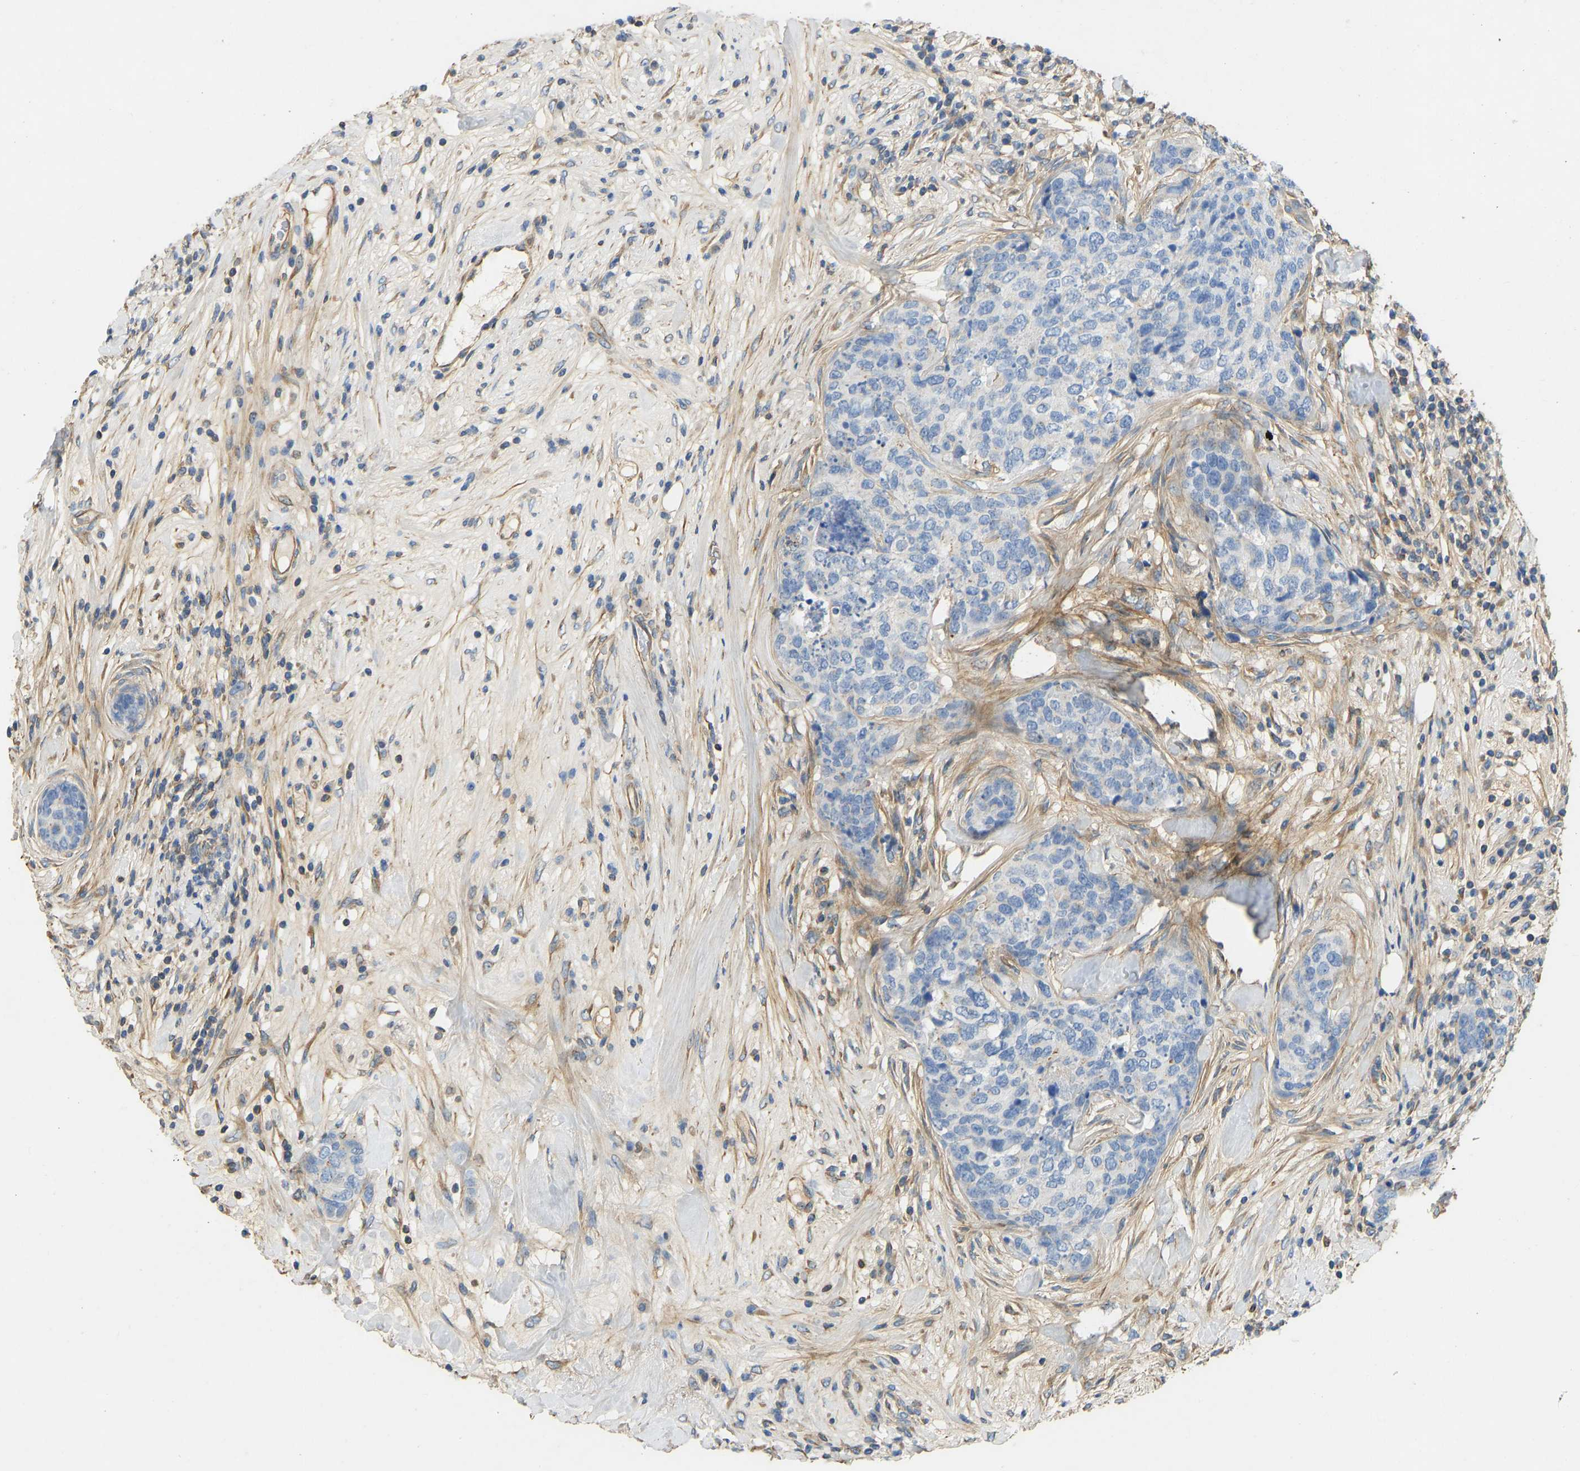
{"staining": {"intensity": "negative", "quantity": "none", "location": "none"}, "tissue": "breast cancer", "cell_type": "Tumor cells", "image_type": "cancer", "snomed": [{"axis": "morphology", "description": "Lobular carcinoma"}, {"axis": "topography", "description": "Breast"}], "caption": "Photomicrograph shows no significant protein expression in tumor cells of breast cancer.", "gene": "TECTA", "patient": {"sex": "female", "age": 59}}